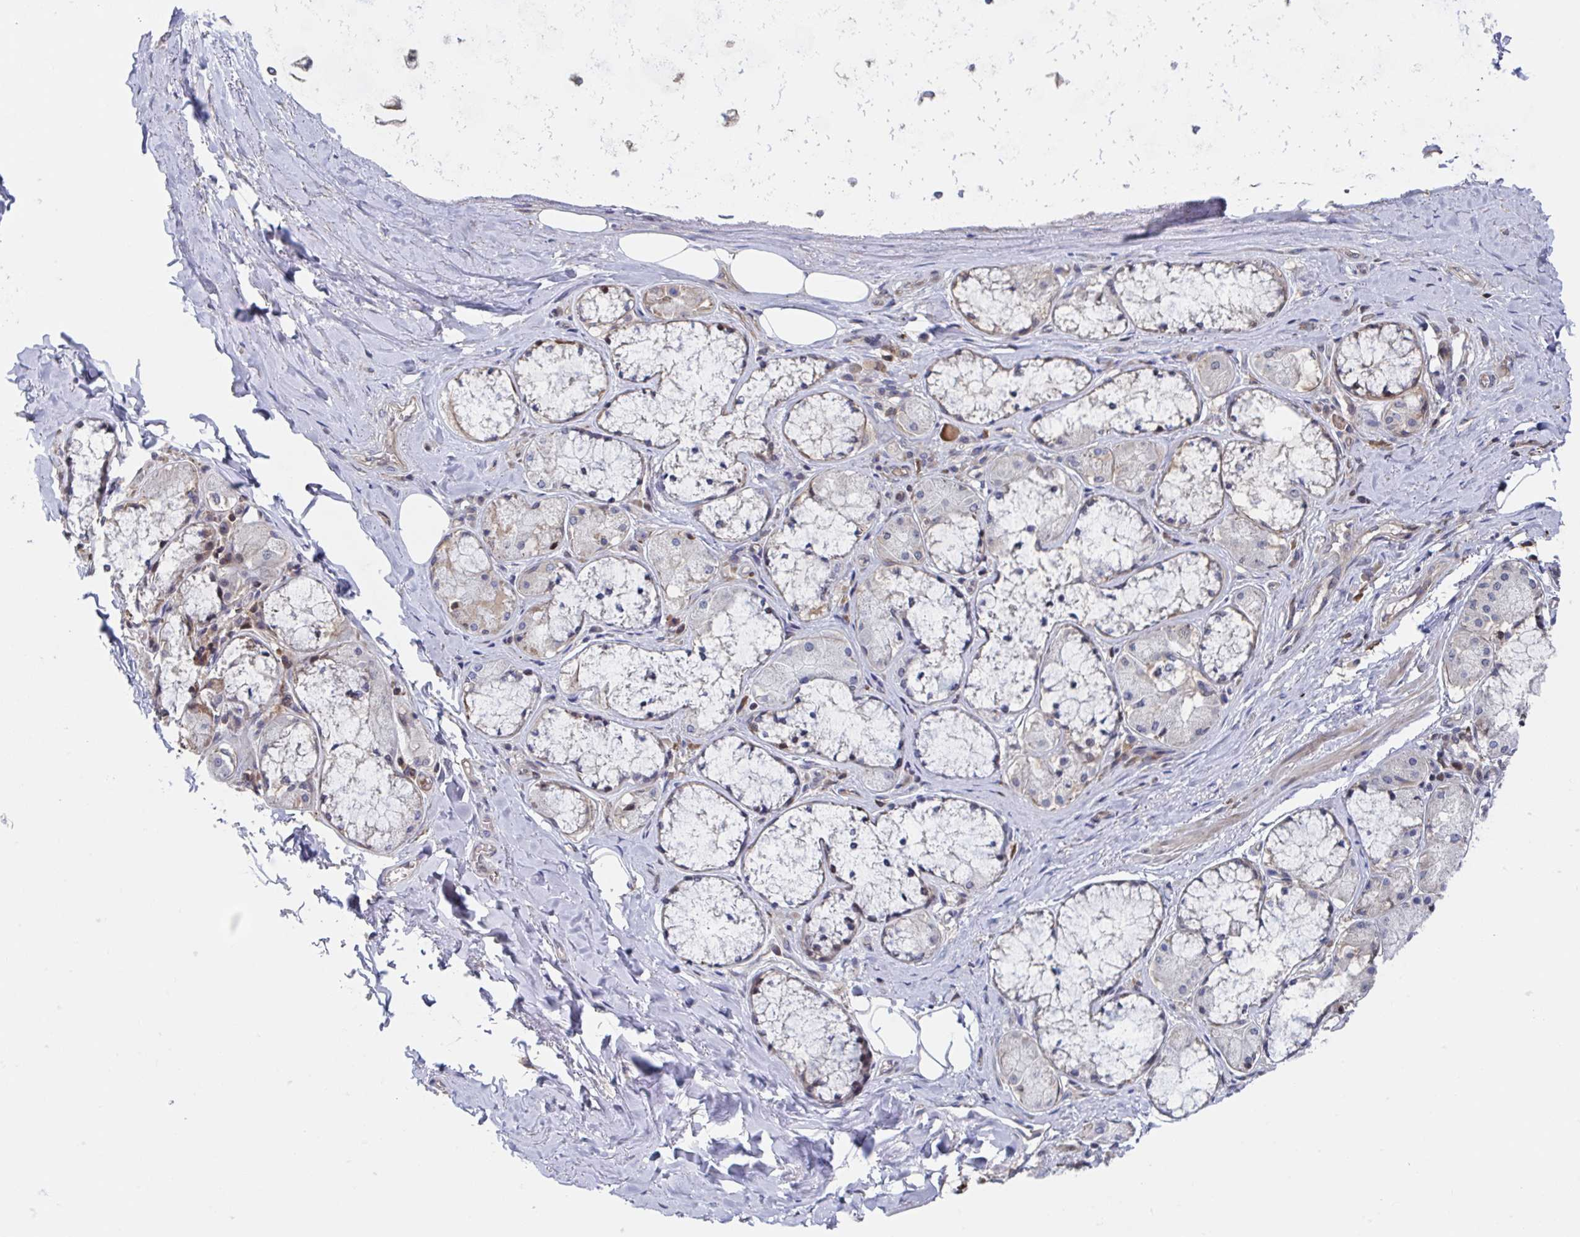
{"staining": {"intensity": "negative", "quantity": "none", "location": "none"}, "tissue": "adipose tissue", "cell_type": "Adipocytes", "image_type": "normal", "snomed": [{"axis": "morphology", "description": "Normal tissue, NOS"}, {"axis": "topography", "description": "Cartilage tissue"}, {"axis": "topography", "description": "Bronchus"}], "caption": "This is a micrograph of IHC staining of unremarkable adipose tissue, which shows no expression in adipocytes.", "gene": "DHRS12", "patient": {"sex": "male", "age": 64}}